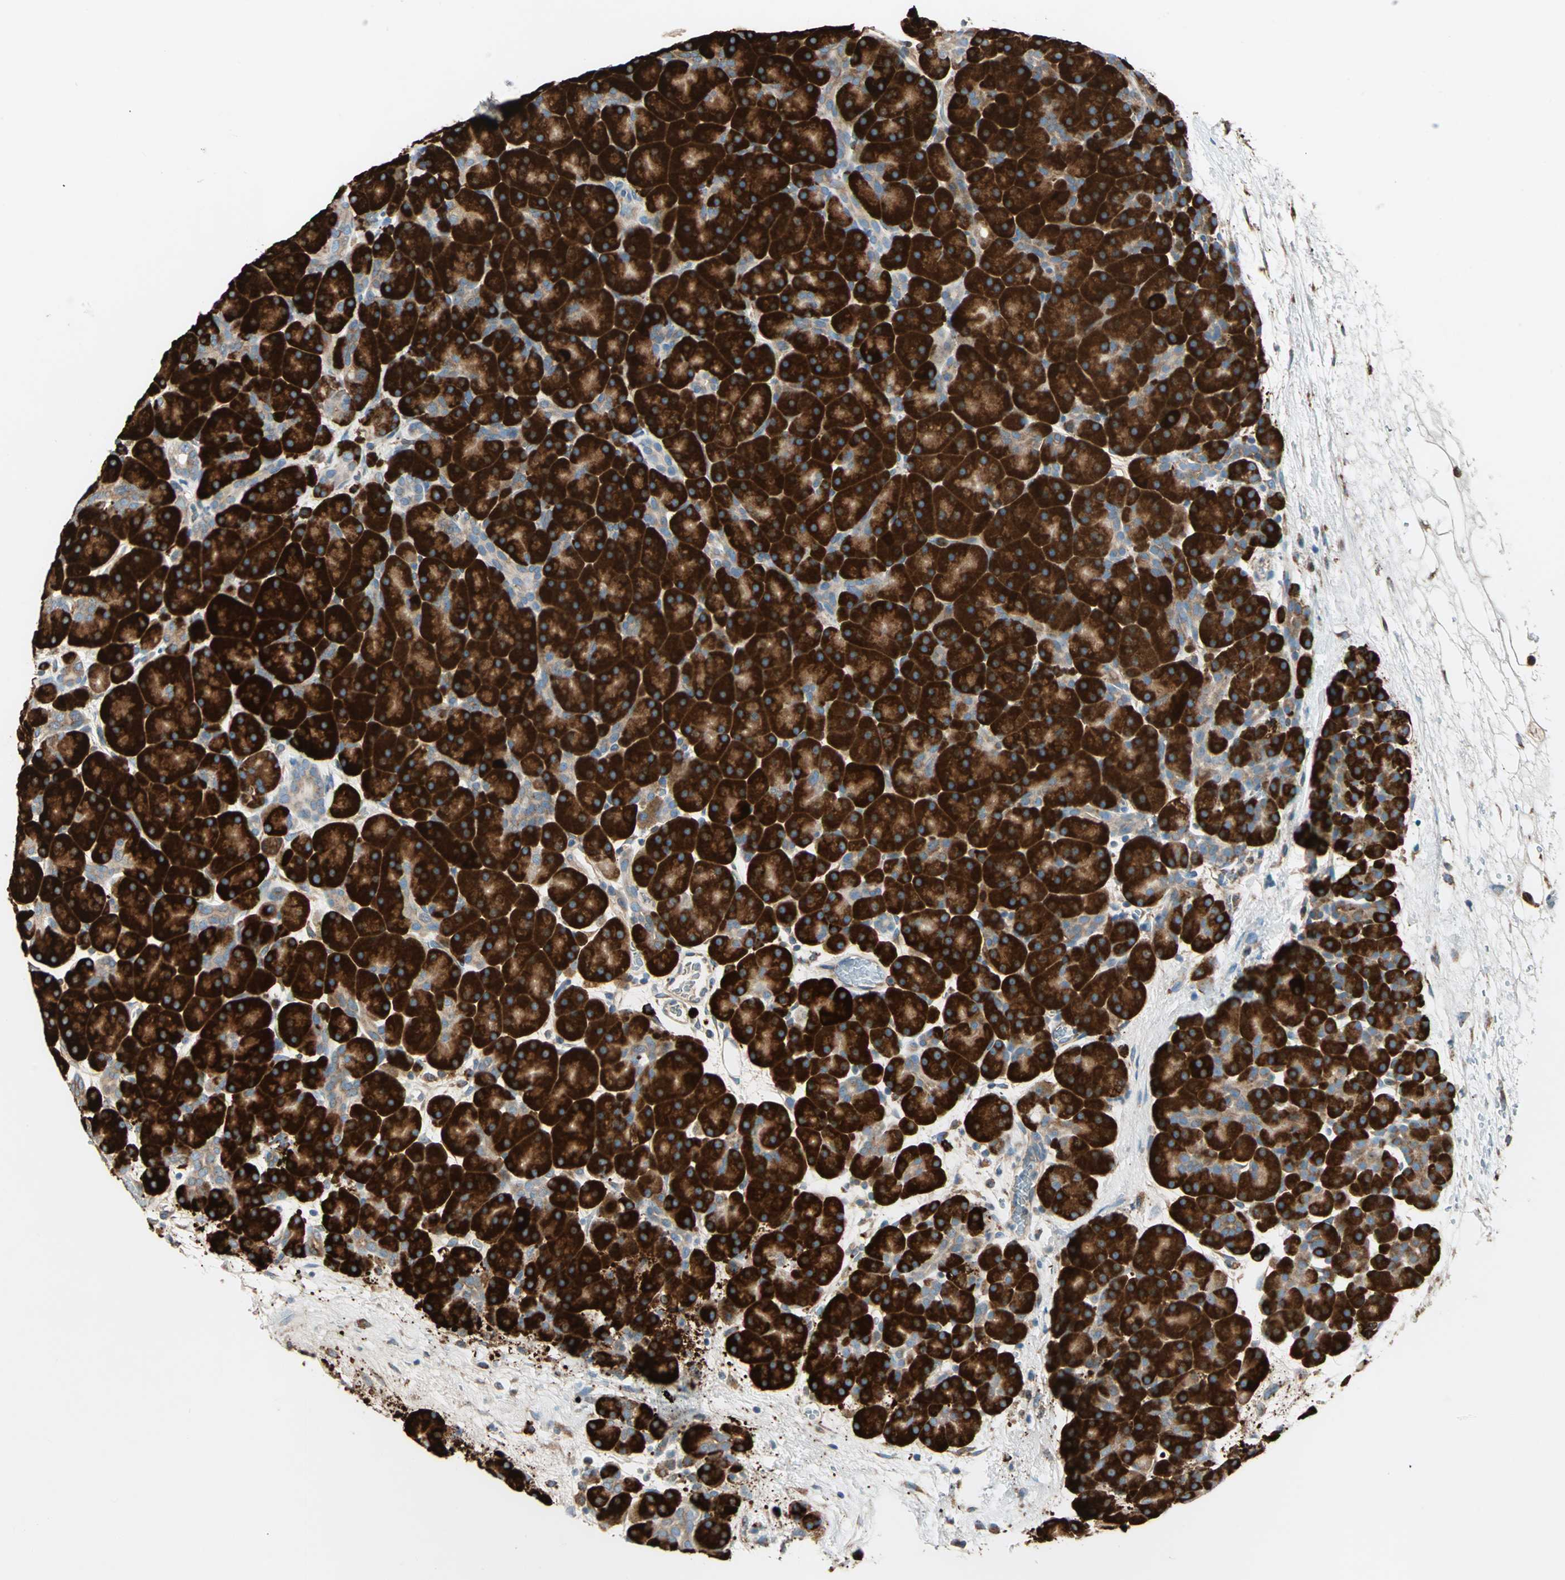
{"staining": {"intensity": "strong", "quantity": ">75%", "location": "cytoplasmic/membranous"}, "tissue": "pancreas", "cell_type": "Exocrine glandular cells", "image_type": "normal", "snomed": [{"axis": "morphology", "description": "Normal tissue, NOS"}, {"axis": "topography", "description": "Pancreas"}], "caption": "Normal pancreas exhibits strong cytoplasmic/membranous positivity in about >75% of exocrine glandular cells, visualized by immunohistochemistry.", "gene": "PDIA4", "patient": {"sex": "male", "age": 66}}